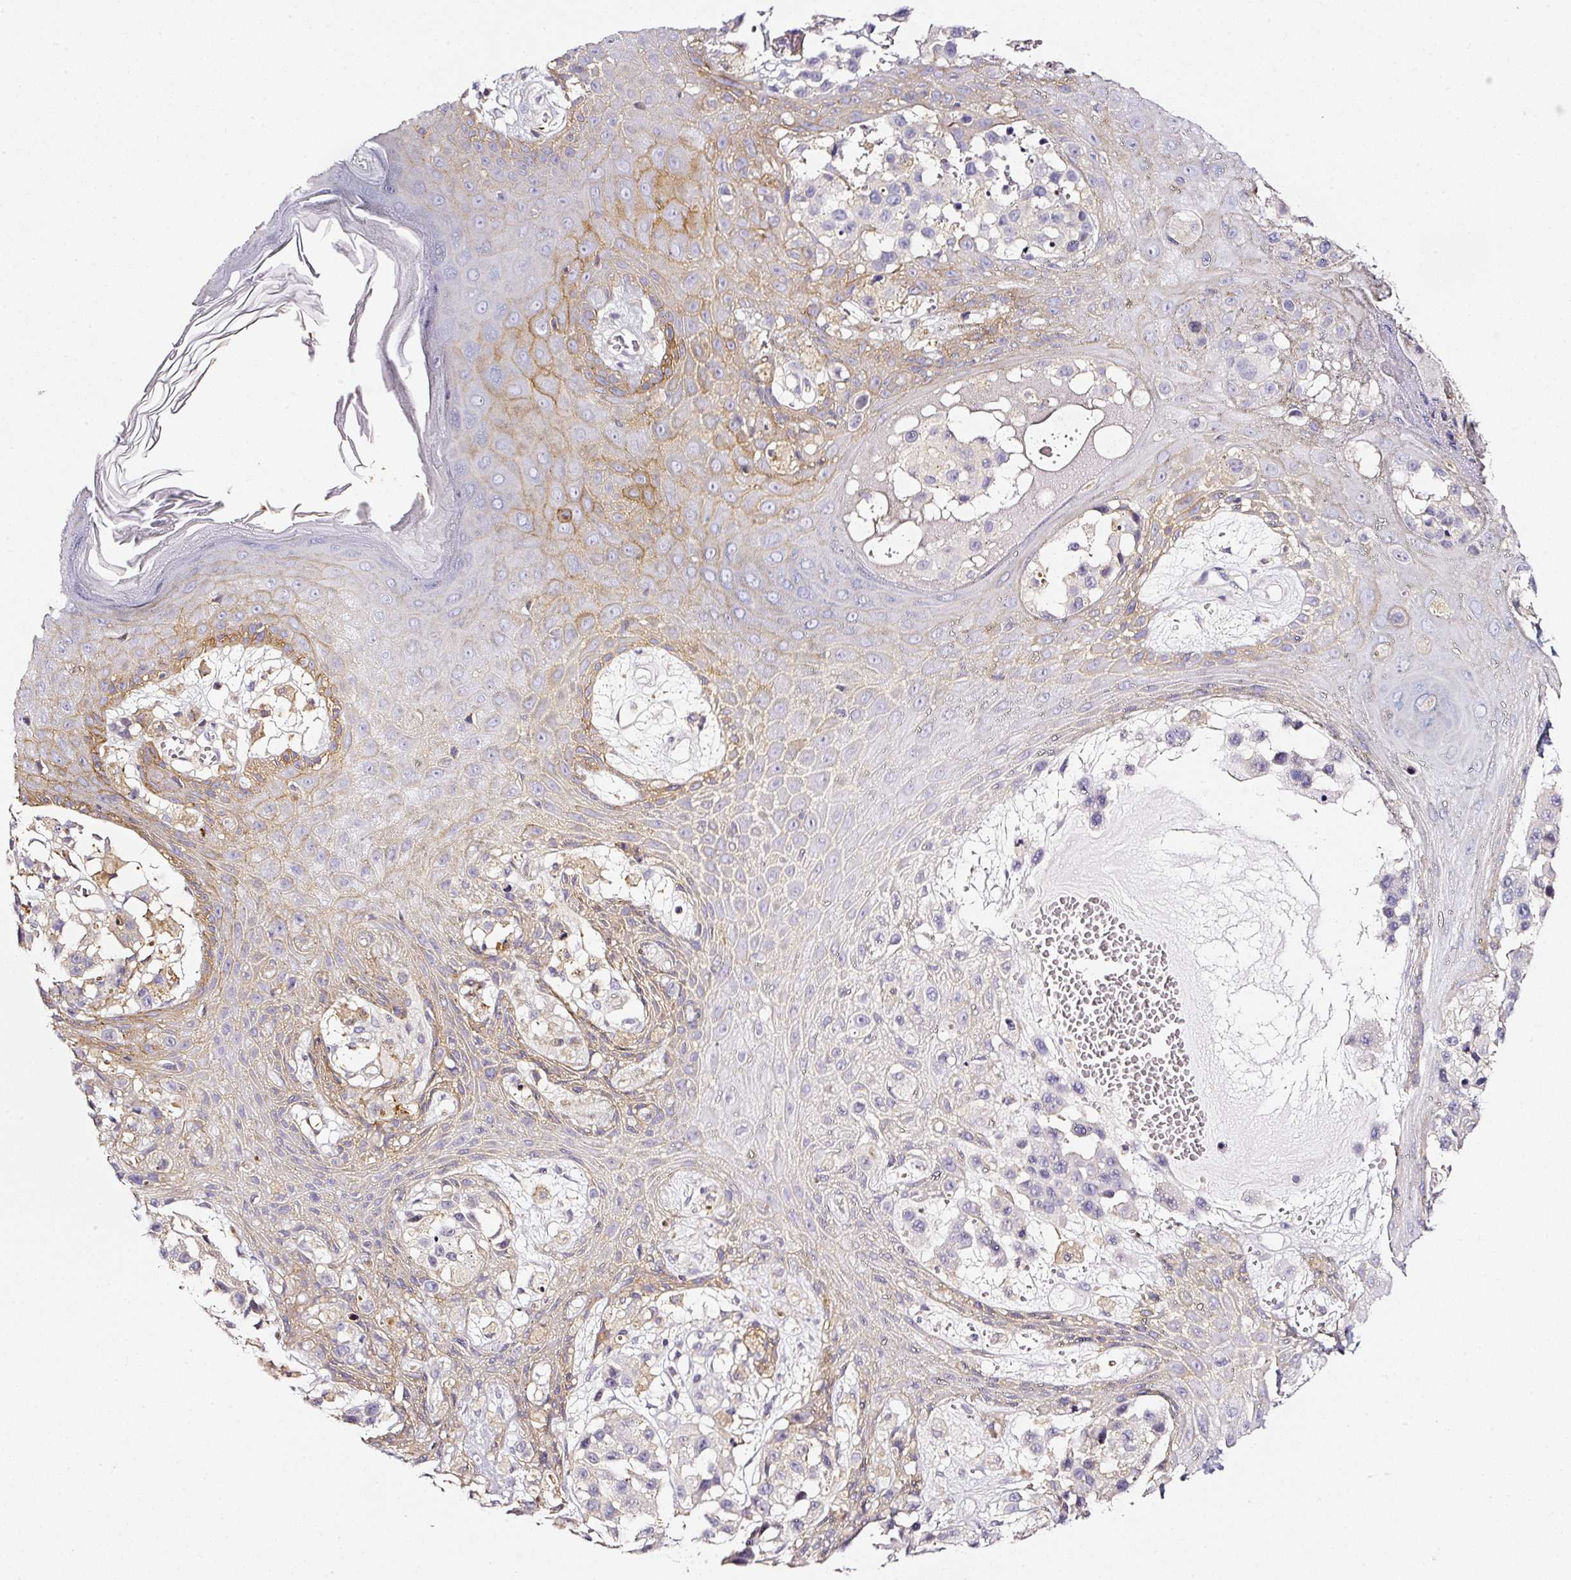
{"staining": {"intensity": "negative", "quantity": "none", "location": "none"}, "tissue": "melanoma", "cell_type": "Tumor cells", "image_type": "cancer", "snomed": [{"axis": "morphology", "description": "Malignant melanoma, NOS"}, {"axis": "topography", "description": "Skin"}], "caption": "This is an IHC image of human malignant melanoma. There is no expression in tumor cells.", "gene": "CD47", "patient": {"sex": "male", "age": 39}}